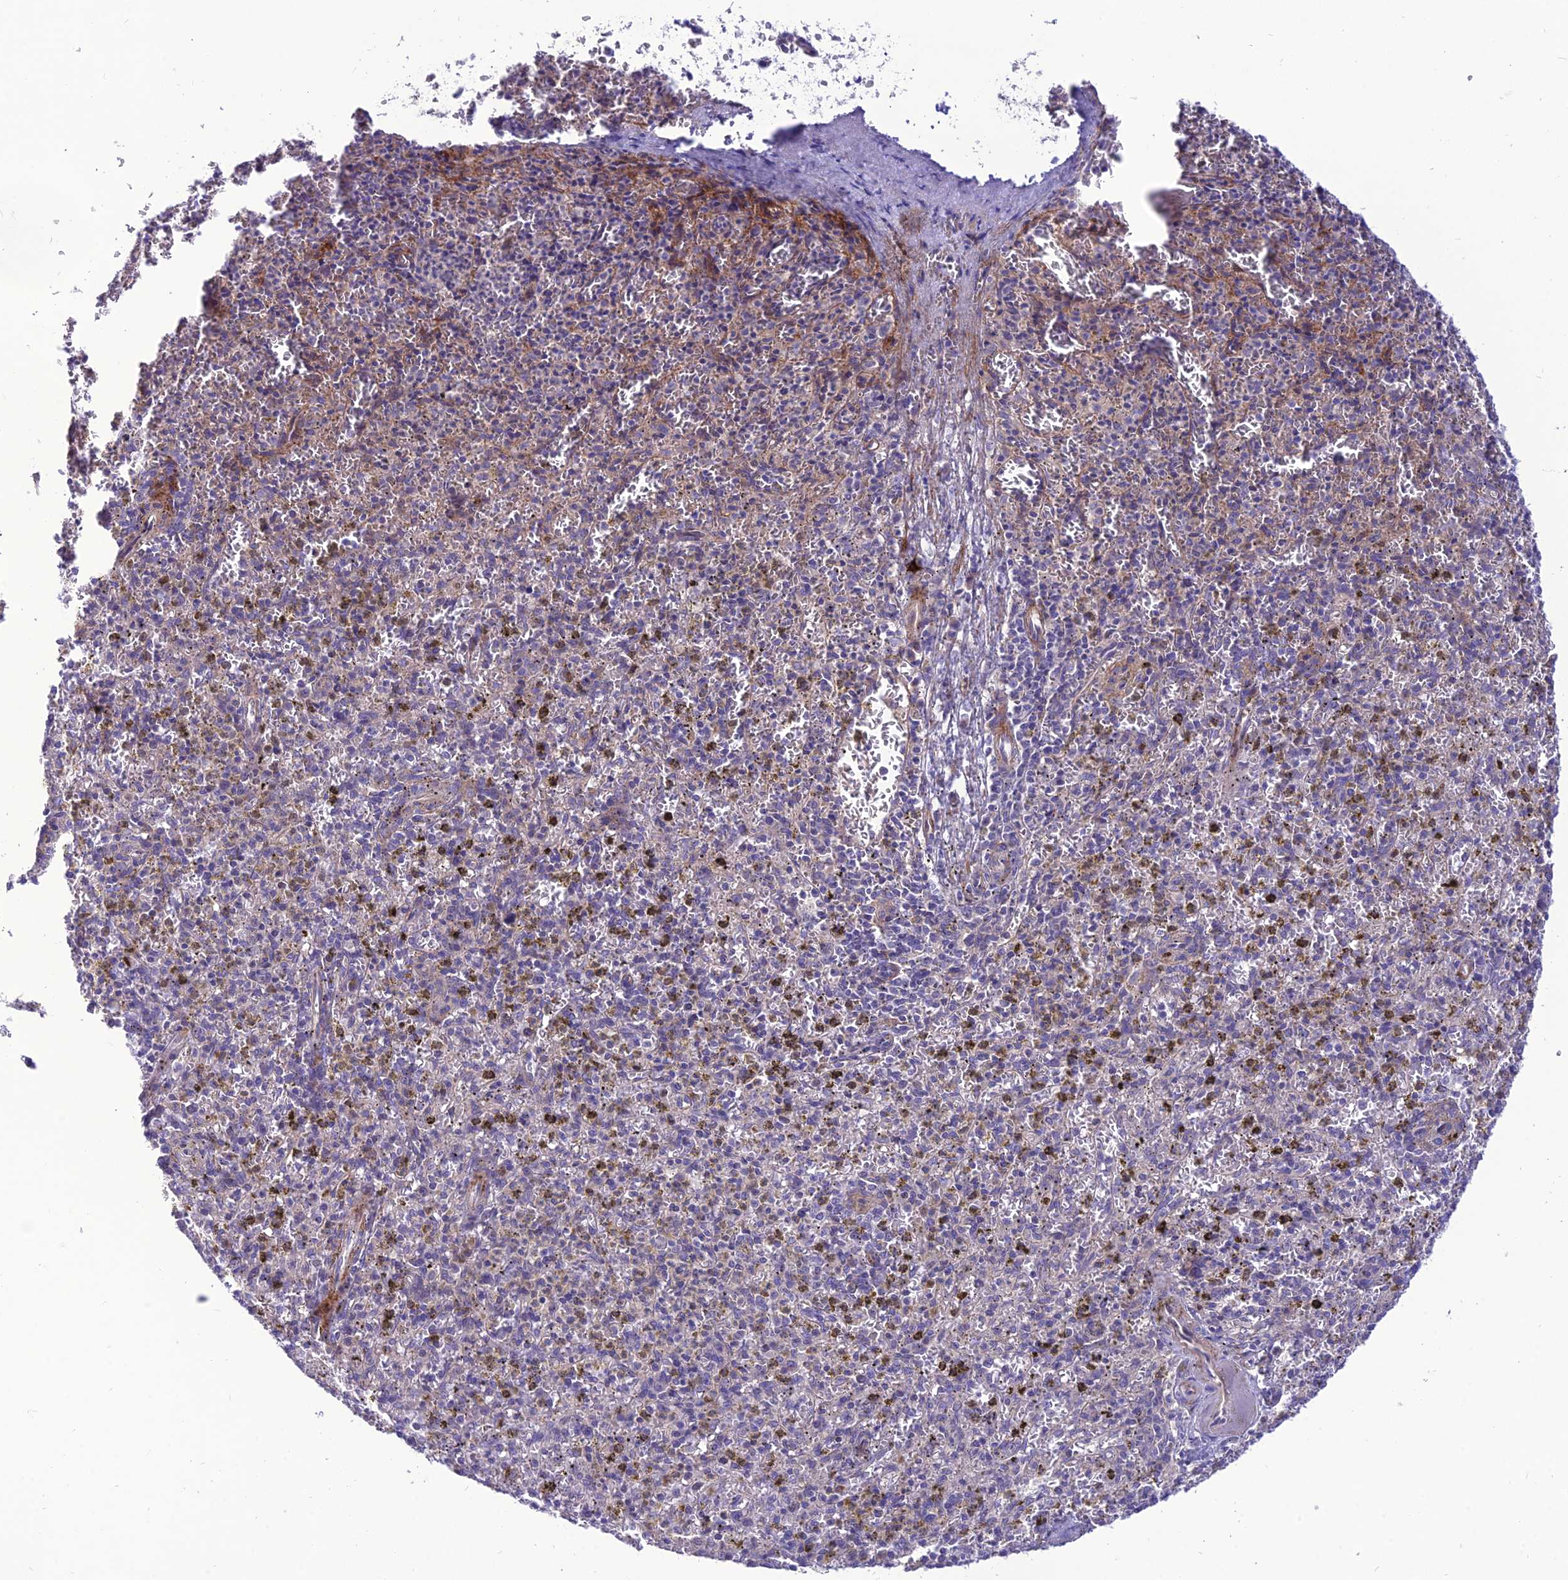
{"staining": {"intensity": "negative", "quantity": "none", "location": "none"}, "tissue": "spleen", "cell_type": "Cells in red pulp", "image_type": "normal", "snomed": [{"axis": "morphology", "description": "Normal tissue, NOS"}, {"axis": "topography", "description": "Spleen"}], "caption": "Immunohistochemical staining of unremarkable human spleen demonstrates no significant positivity in cells in red pulp.", "gene": "TEKT3", "patient": {"sex": "male", "age": 72}}